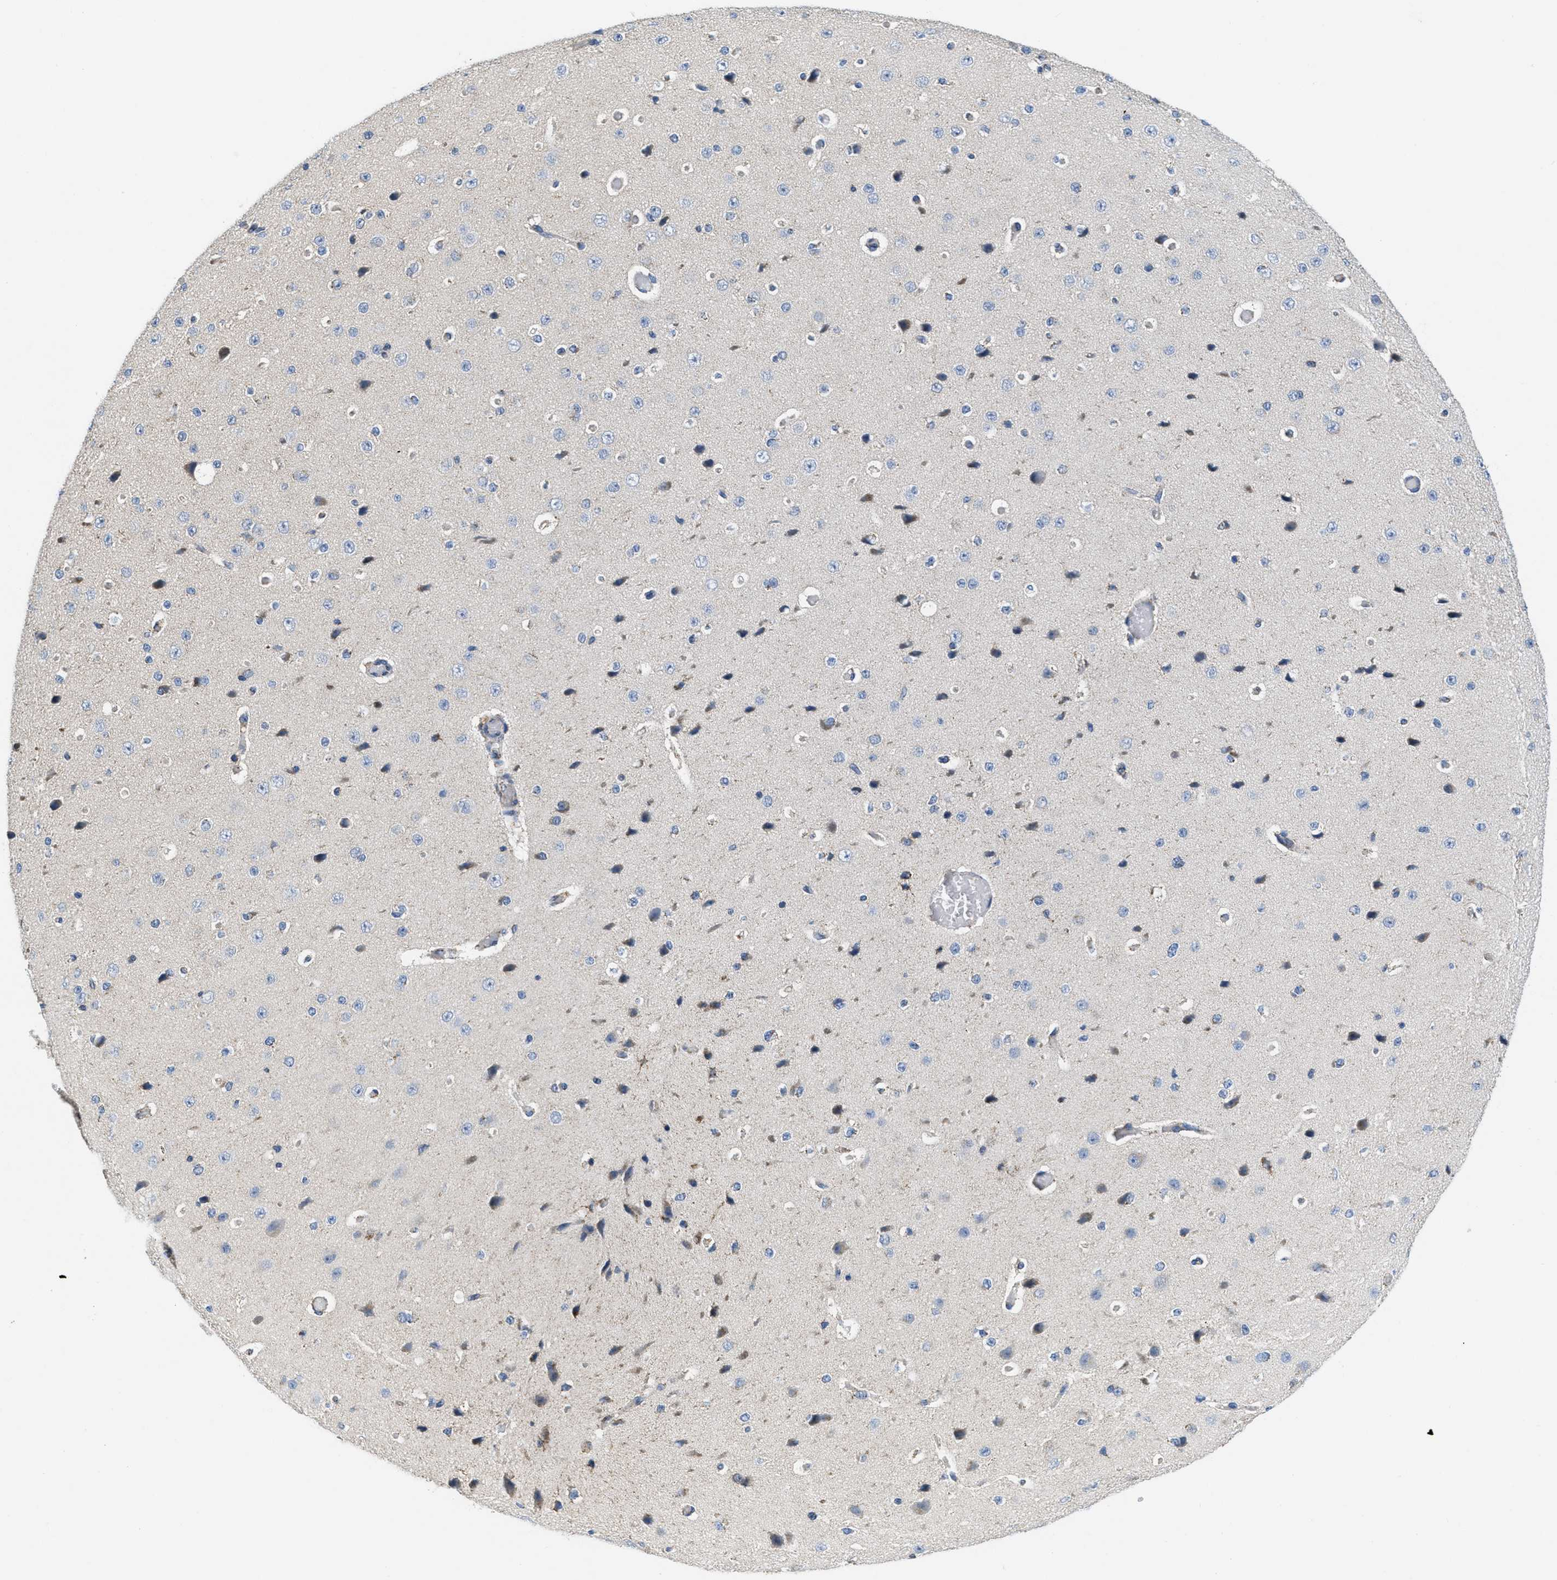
{"staining": {"intensity": "negative", "quantity": "none", "location": "none"}, "tissue": "cerebral cortex", "cell_type": "Endothelial cells", "image_type": "normal", "snomed": [{"axis": "morphology", "description": "Normal tissue, NOS"}, {"axis": "morphology", "description": "Developmental malformation"}, {"axis": "topography", "description": "Cerebral cortex"}], "caption": "This histopathology image is of normal cerebral cortex stained with immunohistochemistry (IHC) to label a protein in brown with the nuclei are counter-stained blue. There is no positivity in endothelial cells.", "gene": "KCNJ5", "patient": {"sex": "female", "age": 30}}